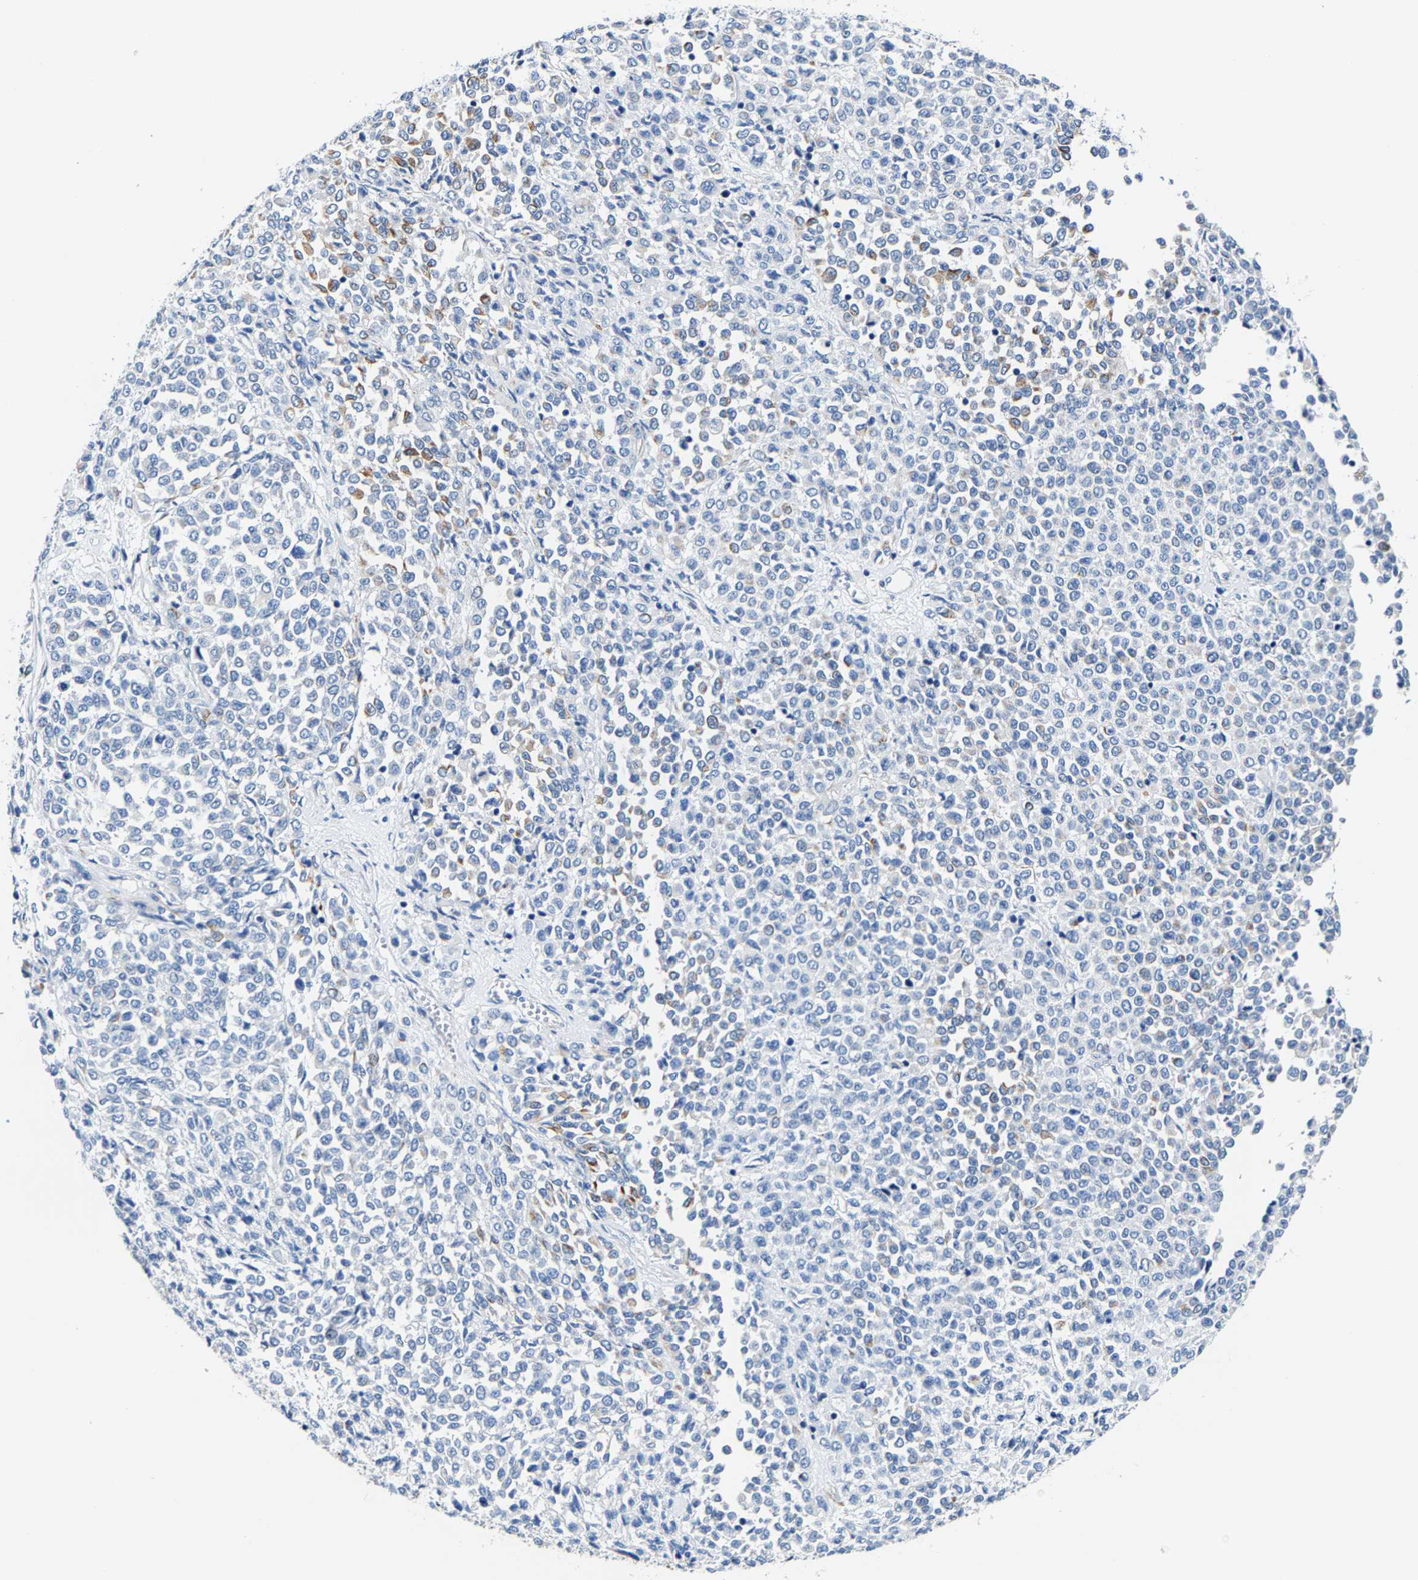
{"staining": {"intensity": "moderate", "quantity": "<25%", "location": "cytoplasmic/membranous"}, "tissue": "melanoma", "cell_type": "Tumor cells", "image_type": "cancer", "snomed": [{"axis": "morphology", "description": "Malignant melanoma, Metastatic site"}, {"axis": "topography", "description": "Pancreas"}], "caption": "Human malignant melanoma (metastatic site) stained with a brown dye displays moderate cytoplasmic/membranous positive staining in about <25% of tumor cells.", "gene": "MMEL1", "patient": {"sex": "female", "age": 30}}